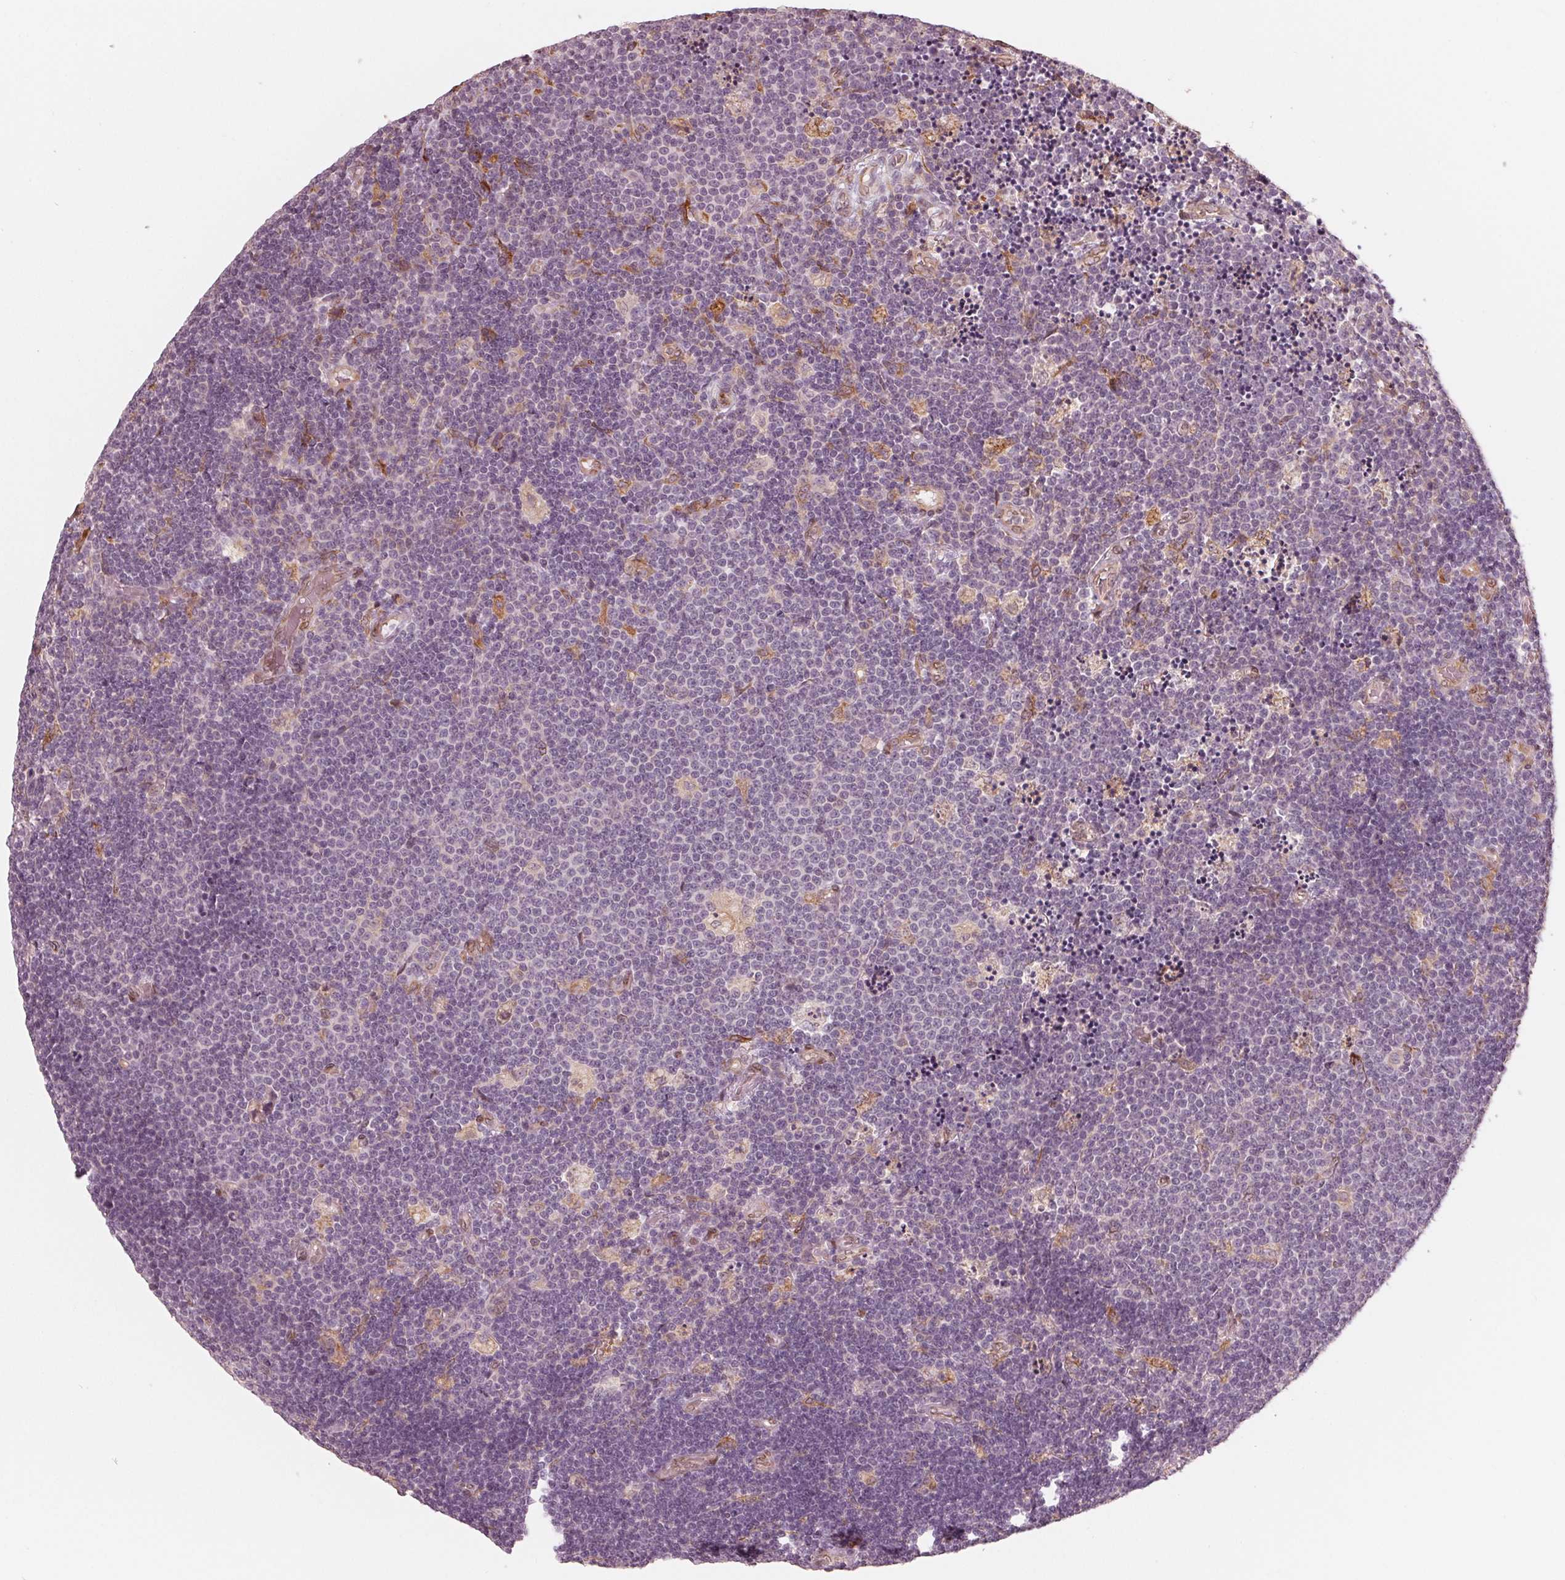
{"staining": {"intensity": "negative", "quantity": "none", "location": "none"}, "tissue": "lymphoma", "cell_type": "Tumor cells", "image_type": "cancer", "snomed": [{"axis": "morphology", "description": "Malignant lymphoma, non-Hodgkin's type, Low grade"}, {"axis": "topography", "description": "Brain"}], "caption": "Immunohistochemistry (IHC) of human lymphoma exhibits no positivity in tumor cells.", "gene": "IKBIP", "patient": {"sex": "female", "age": 66}}